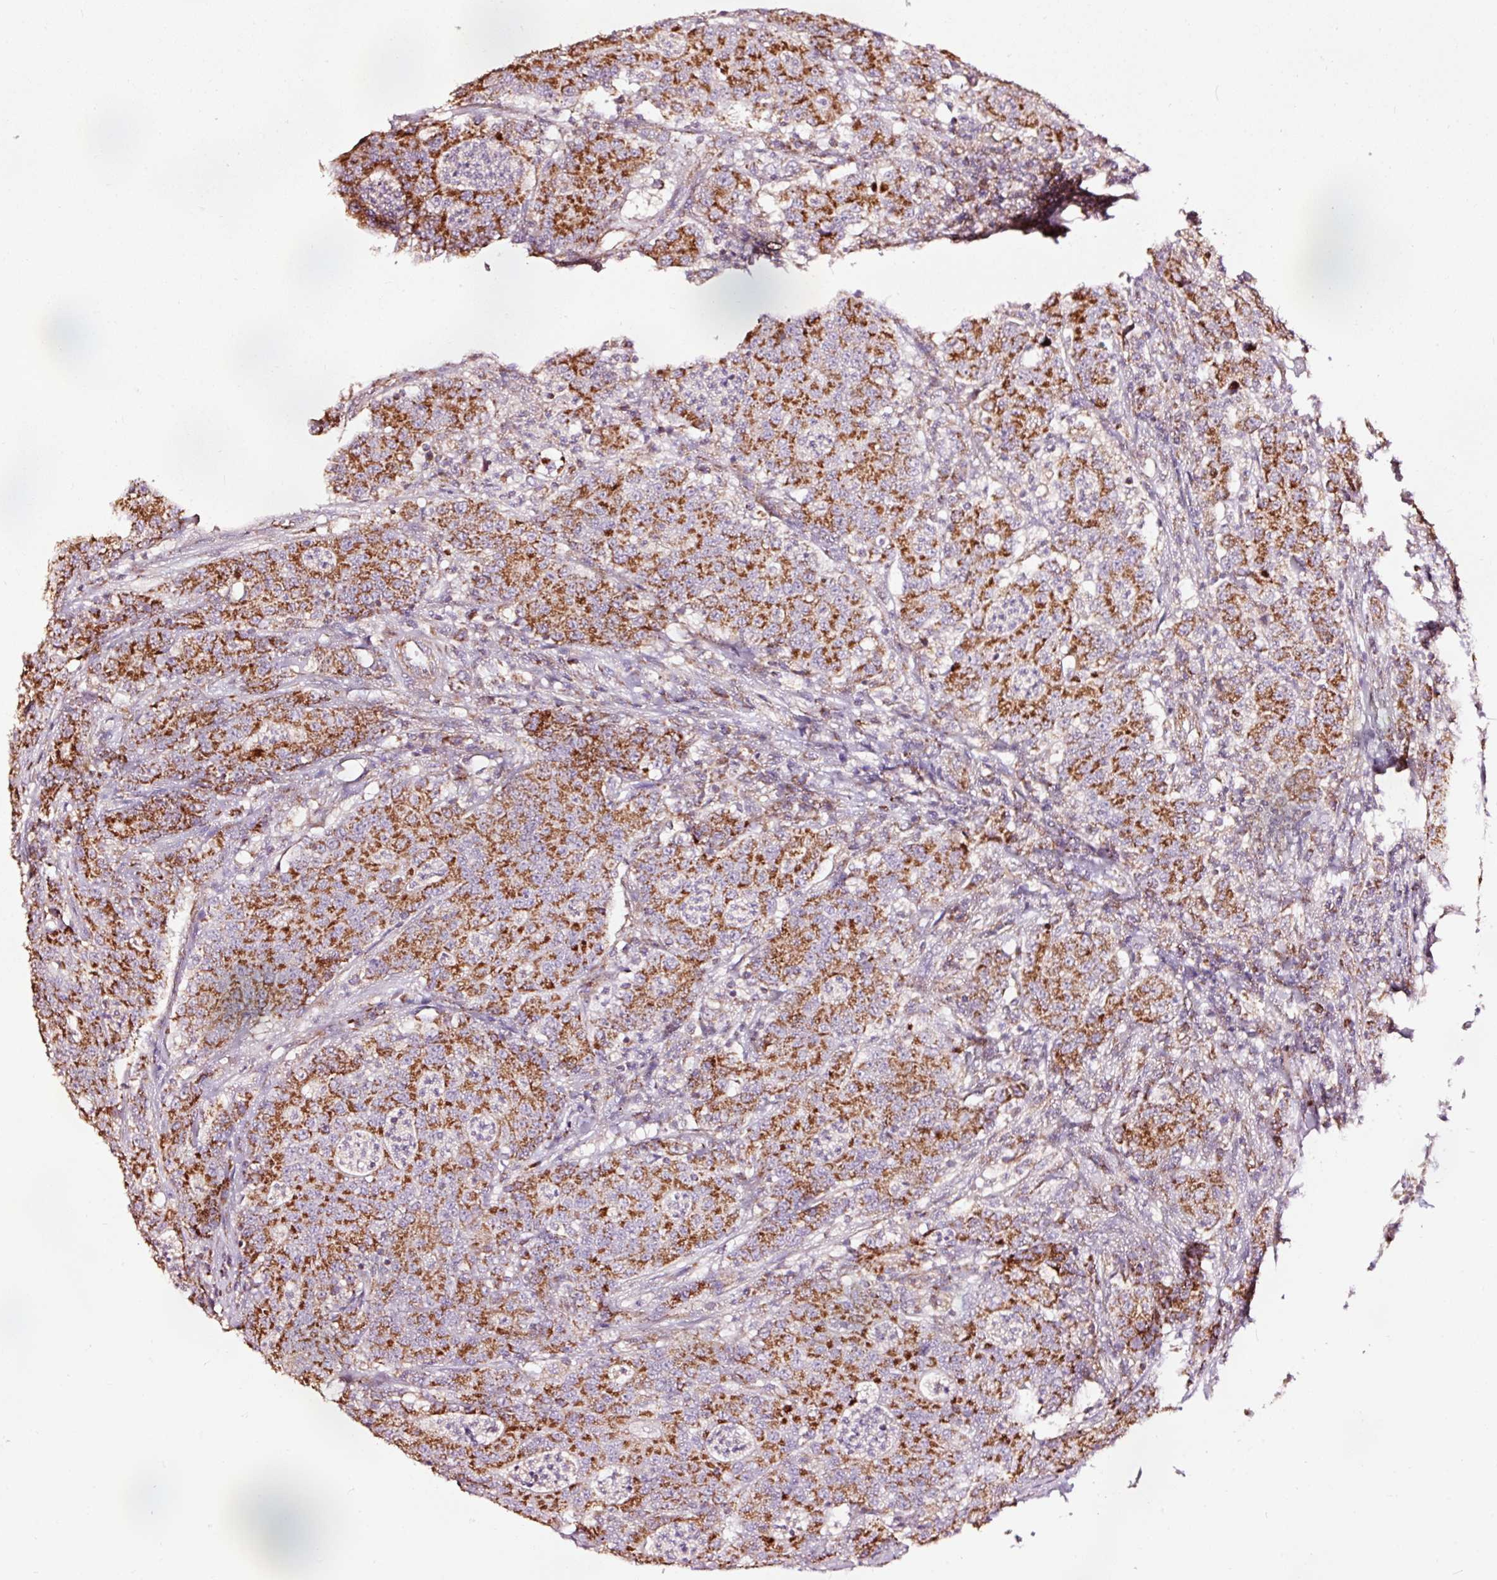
{"staining": {"intensity": "strong", "quantity": ">75%", "location": "cytoplasmic/membranous"}, "tissue": "colorectal cancer", "cell_type": "Tumor cells", "image_type": "cancer", "snomed": [{"axis": "morphology", "description": "Adenocarcinoma, NOS"}, {"axis": "topography", "description": "Colon"}], "caption": "DAB (3,3'-diaminobenzidine) immunohistochemical staining of human adenocarcinoma (colorectal) exhibits strong cytoplasmic/membranous protein staining in about >75% of tumor cells. The staining was performed using DAB (3,3'-diaminobenzidine) to visualize the protein expression in brown, while the nuclei were stained in blue with hematoxylin (Magnification: 20x).", "gene": "TPM1", "patient": {"sex": "male", "age": 83}}